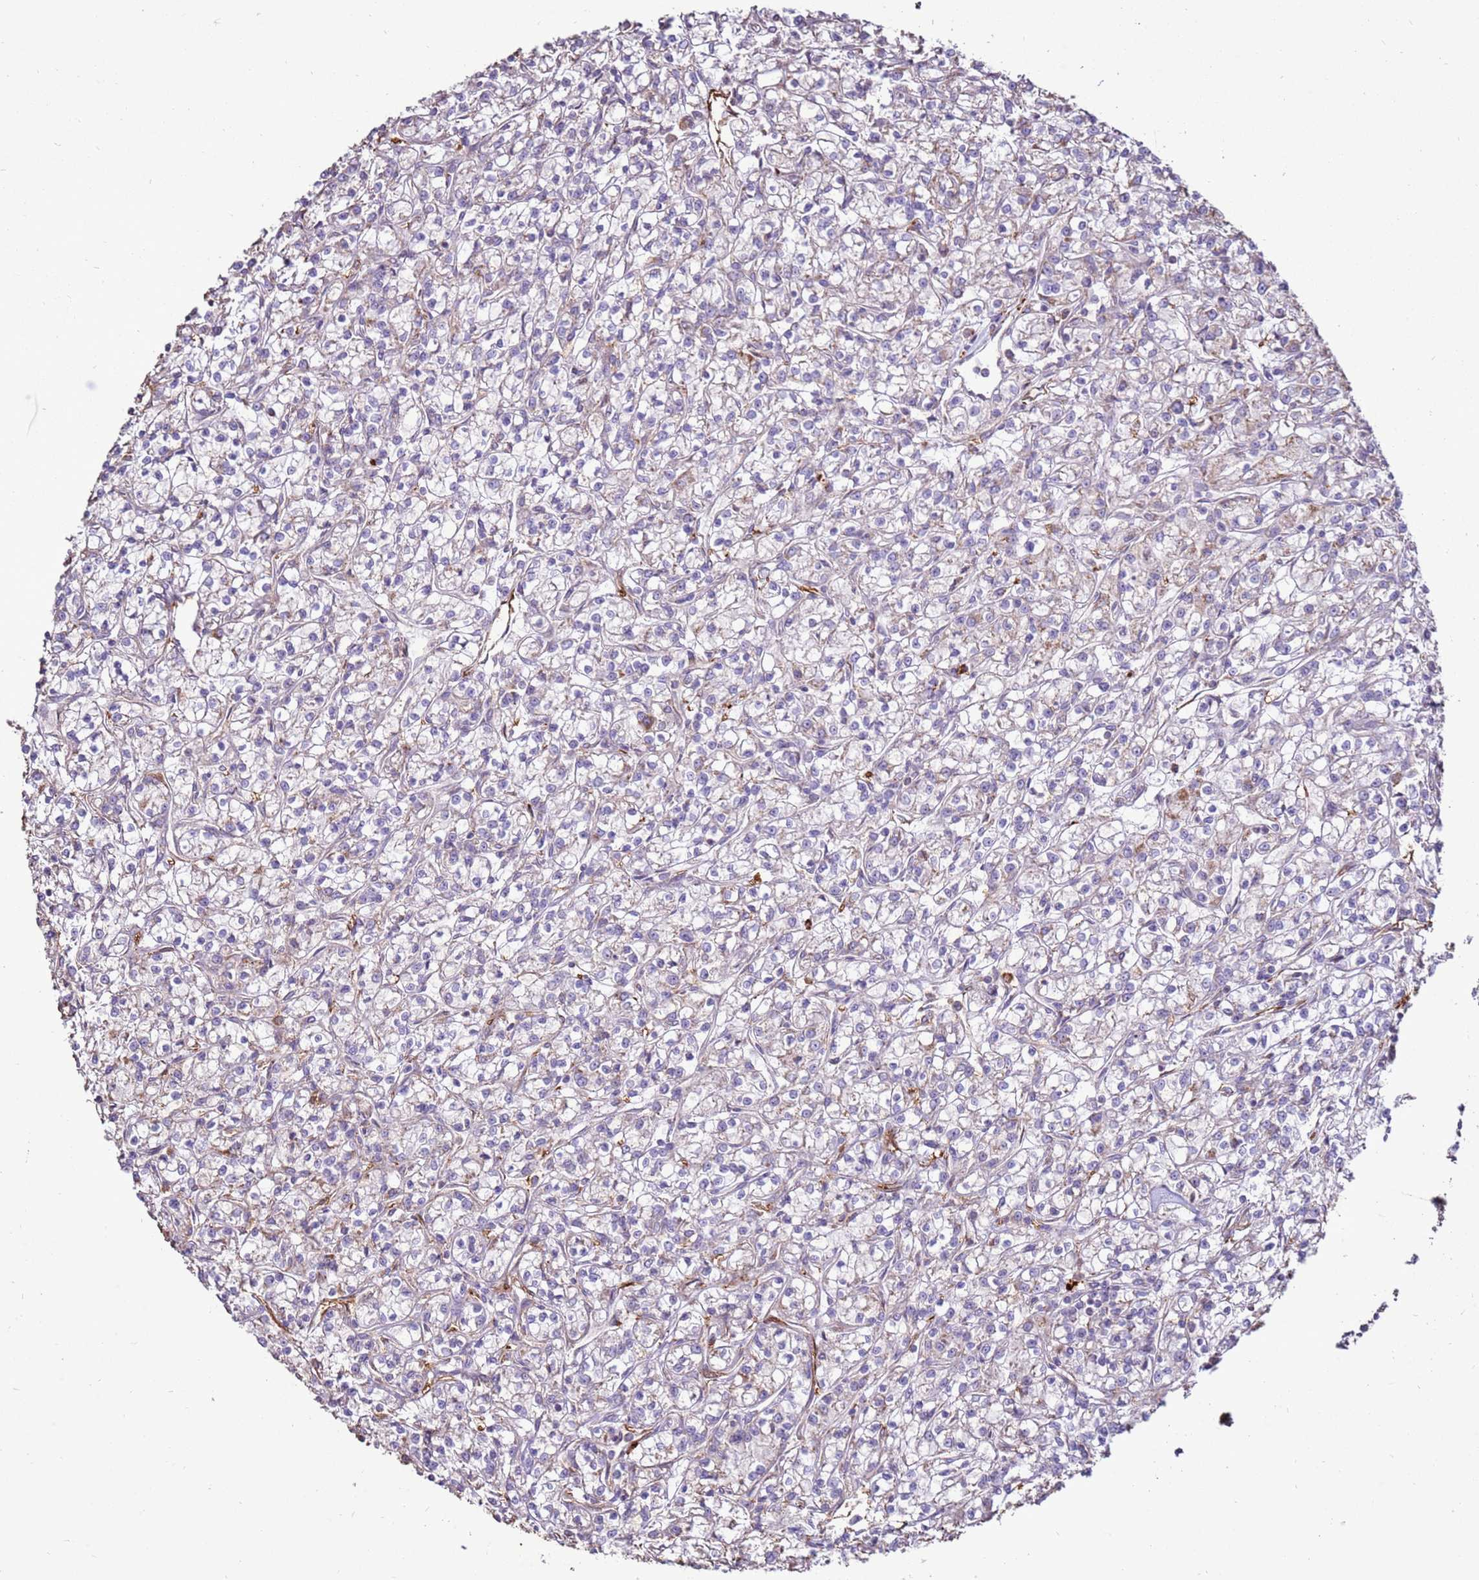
{"staining": {"intensity": "negative", "quantity": "none", "location": "none"}, "tissue": "renal cancer", "cell_type": "Tumor cells", "image_type": "cancer", "snomed": [{"axis": "morphology", "description": "Adenocarcinoma, NOS"}, {"axis": "topography", "description": "Kidney"}], "caption": "This is an immunohistochemistry (IHC) histopathology image of human renal adenocarcinoma. There is no positivity in tumor cells.", "gene": "DDX59", "patient": {"sex": "female", "age": 59}}